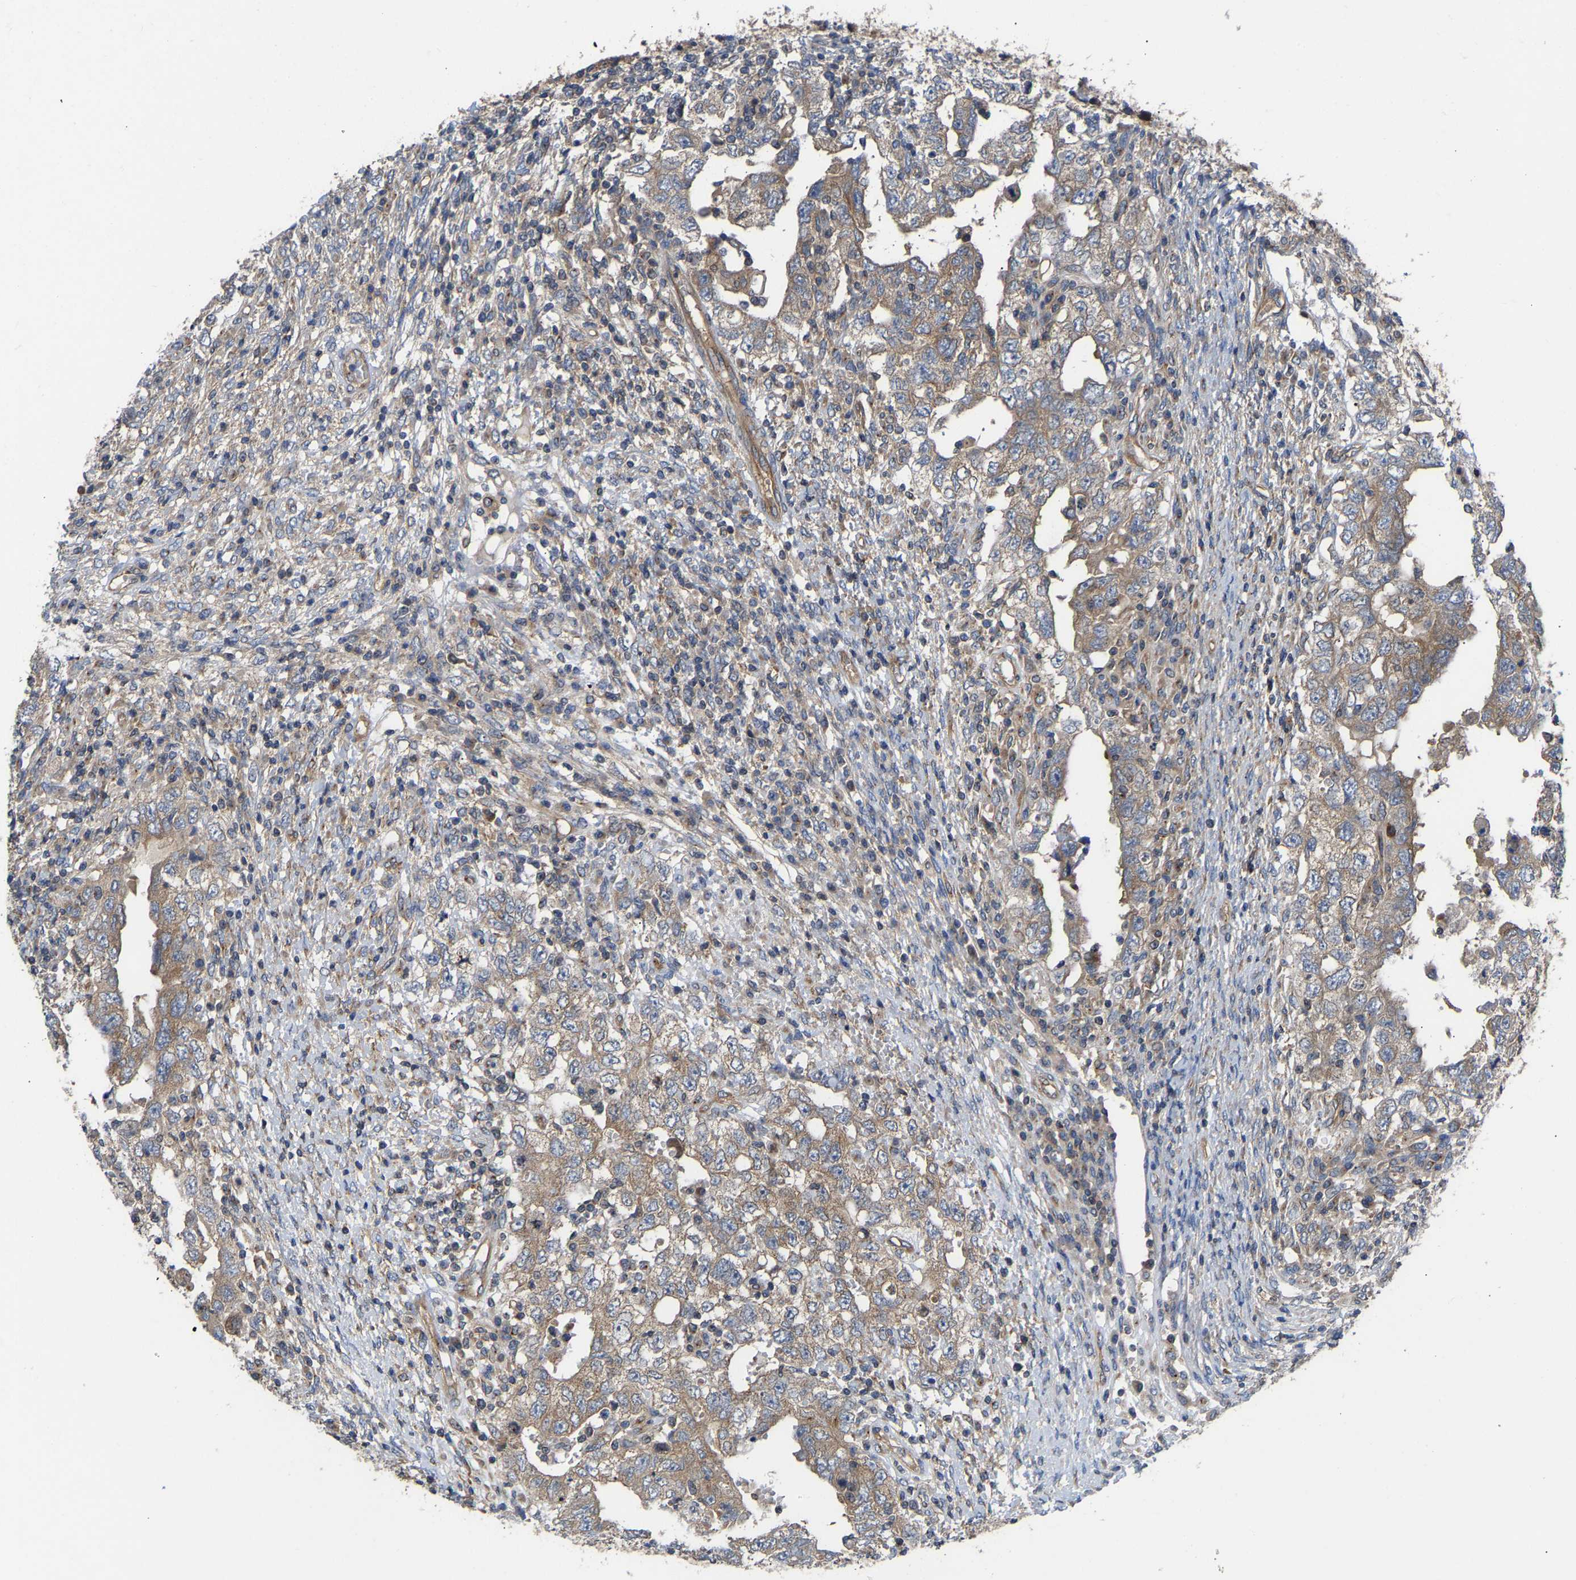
{"staining": {"intensity": "moderate", "quantity": ">75%", "location": "cytoplasmic/membranous"}, "tissue": "testis cancer", "cell_type": "Tumor cells", "image_type": "cancer", "snomed": [{"axis": "morphology", "description": "Carcinoma, Embryonal, NOS"}, {"axis": "topography", "description": "Testis"}], "caption": "Immunohistochemistry (DAB (3,3'-diaminobenzidine)) staining of human testis cancer (embryonal carcinoma) displays moderate cytoplasmic/membranous protein staining in approximately >75% of tumor cells. (brown staining indicates protein expression, while blue staining denotes nuclei).", "gene": "LAPTM4B", "patient": {"sex": "male", "age": 26}}